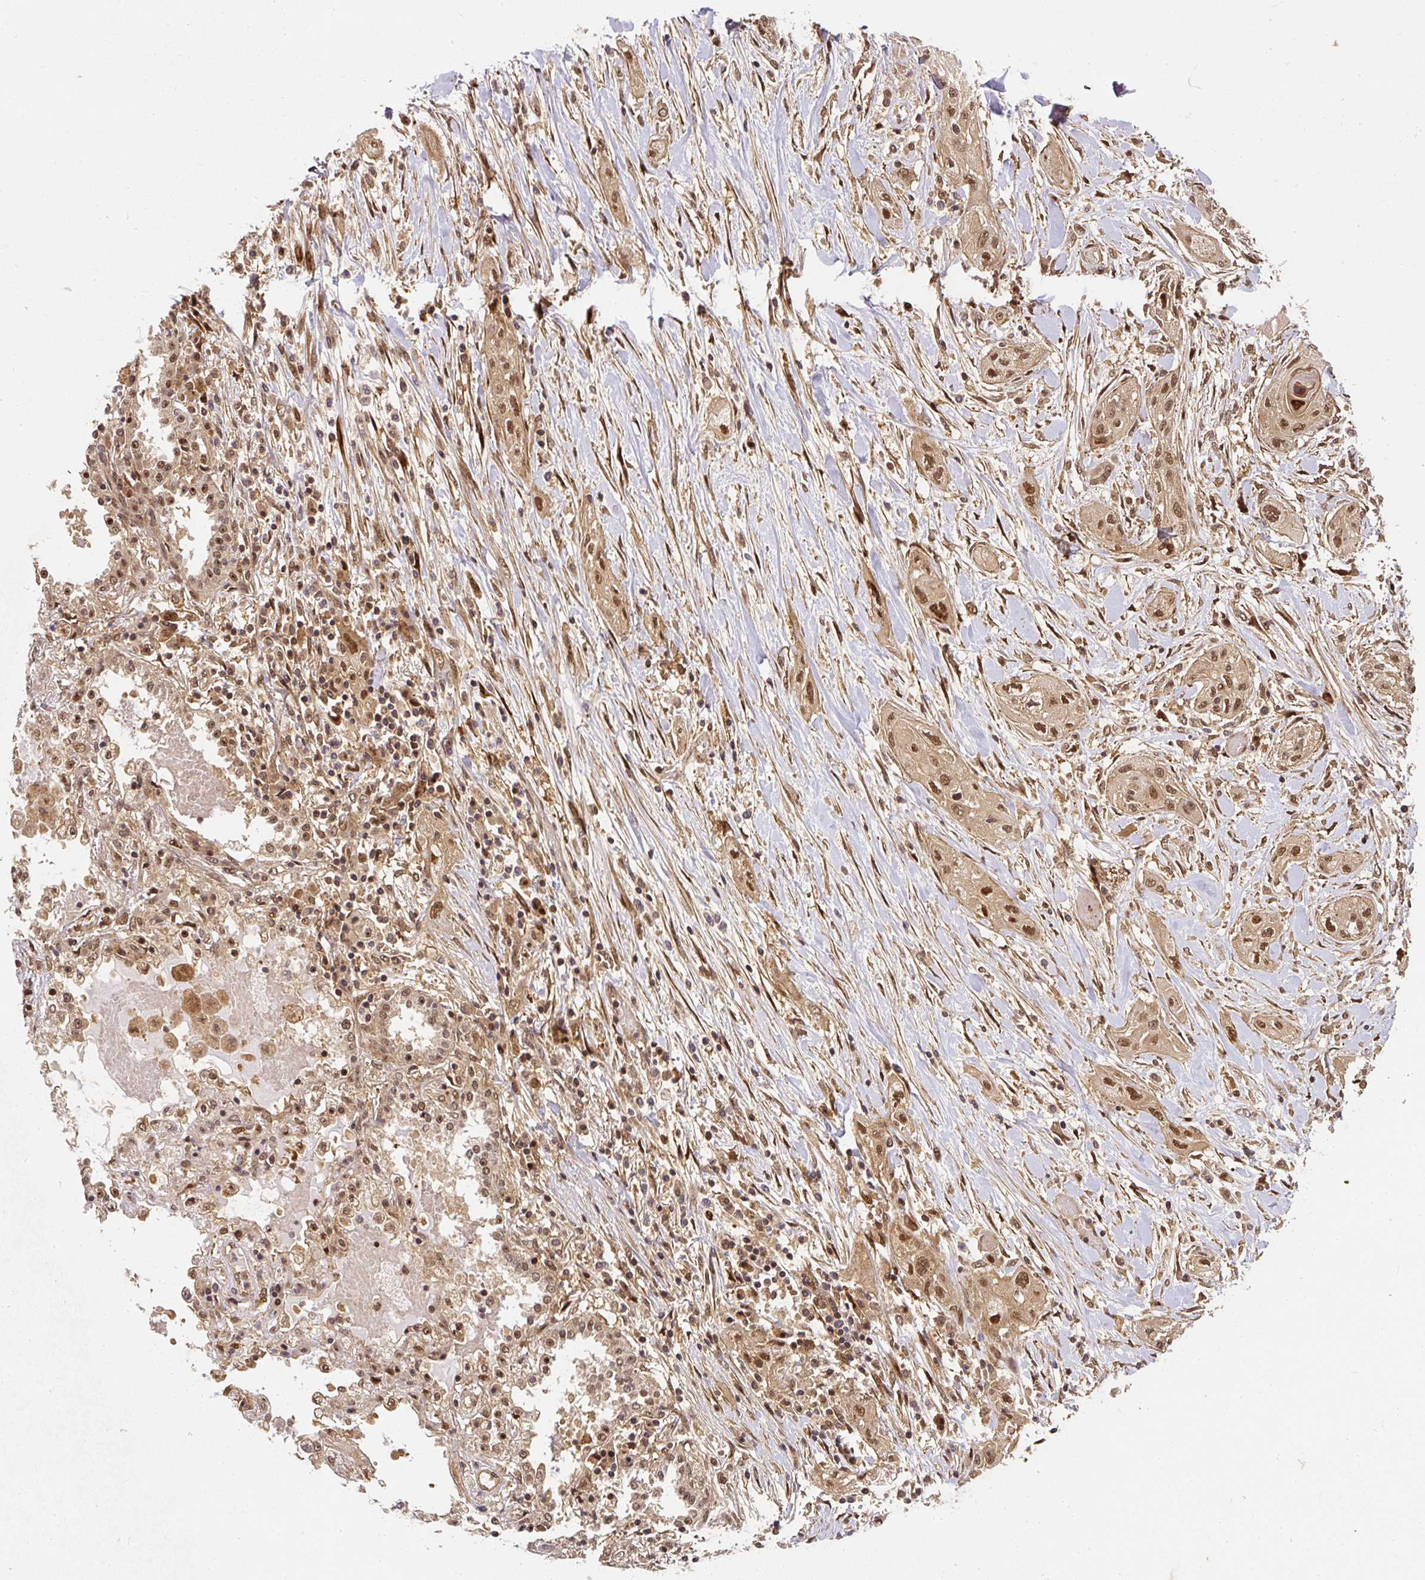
{"staining": {"intensity": "moderate", "quantity": ">75%", "location": "nuclear"}, "tissue": "lung cancer", "cell_type": "Tumor cells", "image_type": "cancer", "snomed": [{"axis": "morphology", "description": "Squamous cell carcinoma, NOS"}, {"axis": "topography", "description": "Lung"}], "caption": "Immunohistochemistry staining of lung cancer, which reveals medium levels of moderate nuclear staining in approximately >75% of tumor cells indicating moderate nuclear protein expression. The staining was performed using DAB (3,3'-diaminobenzidine) (brown) for protein detection and nuclei were counterstained in hematoxylin (blue).", "gene": "PSMD1", "patient": {"sex": "female", "age": 47}}